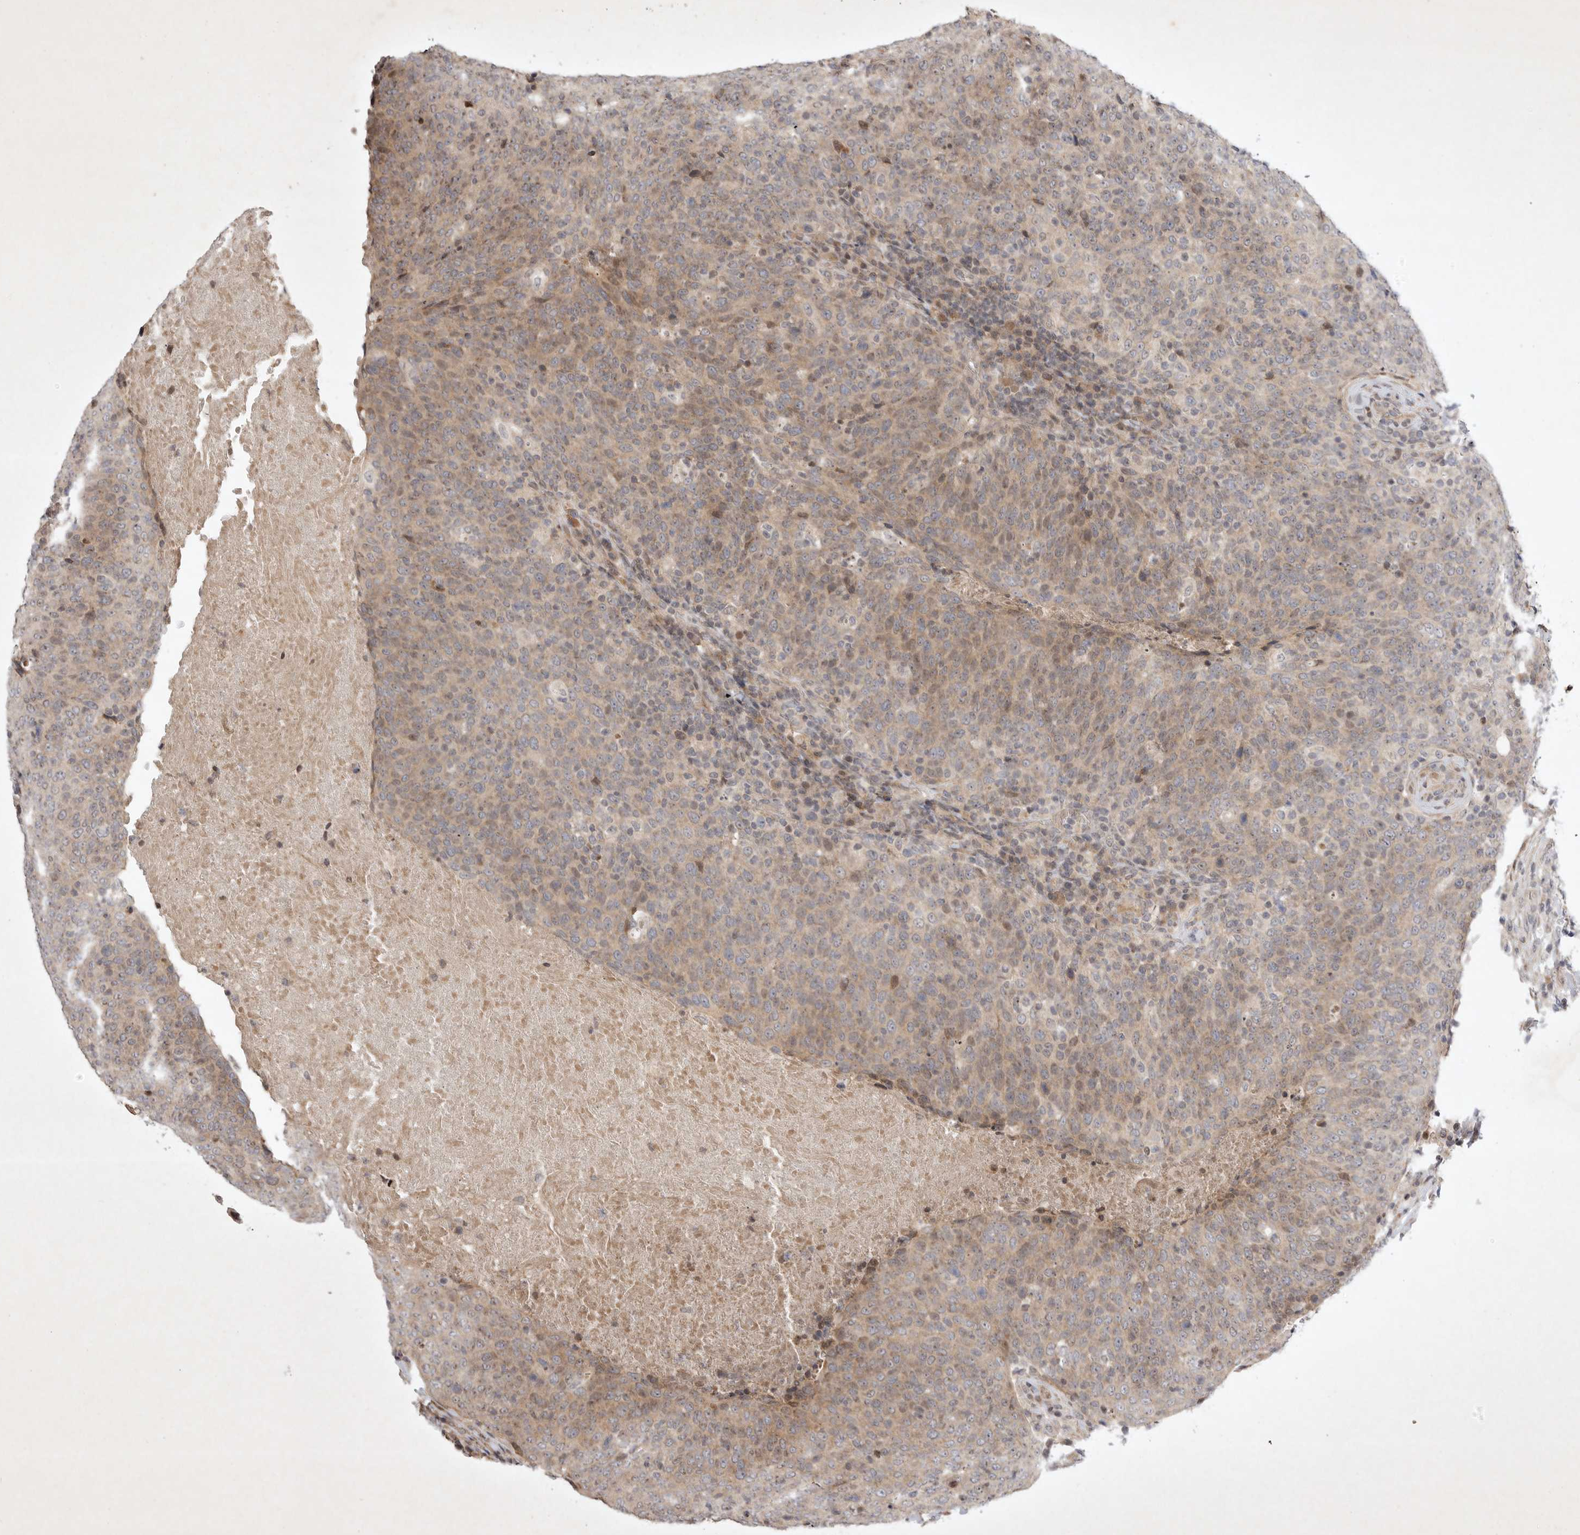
{"staining": {"intensity": "moderate", "quantity": "25%-75%", "location": "cytoplasmic/membranous,nuclear"}, "tissue": "head and neck cancer", "cell_type": "Tumor cells", "image_type": "cancer", "snomed": [{"axis": "morphology", "description": "Squamous cell carcinoma, NOS"}, {"axis": "morphology", "description": "Squamous cell carcinoma, metastatic, NOS"}, {"axis": "topography", "description": "Lymph node"}, {"axis": "topography", "description": "Head-Neck"}], "caption": "Tumor cells demonstrate medium levels of moderate cytoplasmic/membranous and nuclear positivity in about 25%-75% of cells in human head and neck squamous cell carcinoma. The staining was performed using DAB (3,3'-diaminobenzidine), with brown indicating positive protein expression. Nuclei are stained blue with hematoxylin.", "gene": "EIF2AK1", "patient": {"sex": "male", "age": 62}}